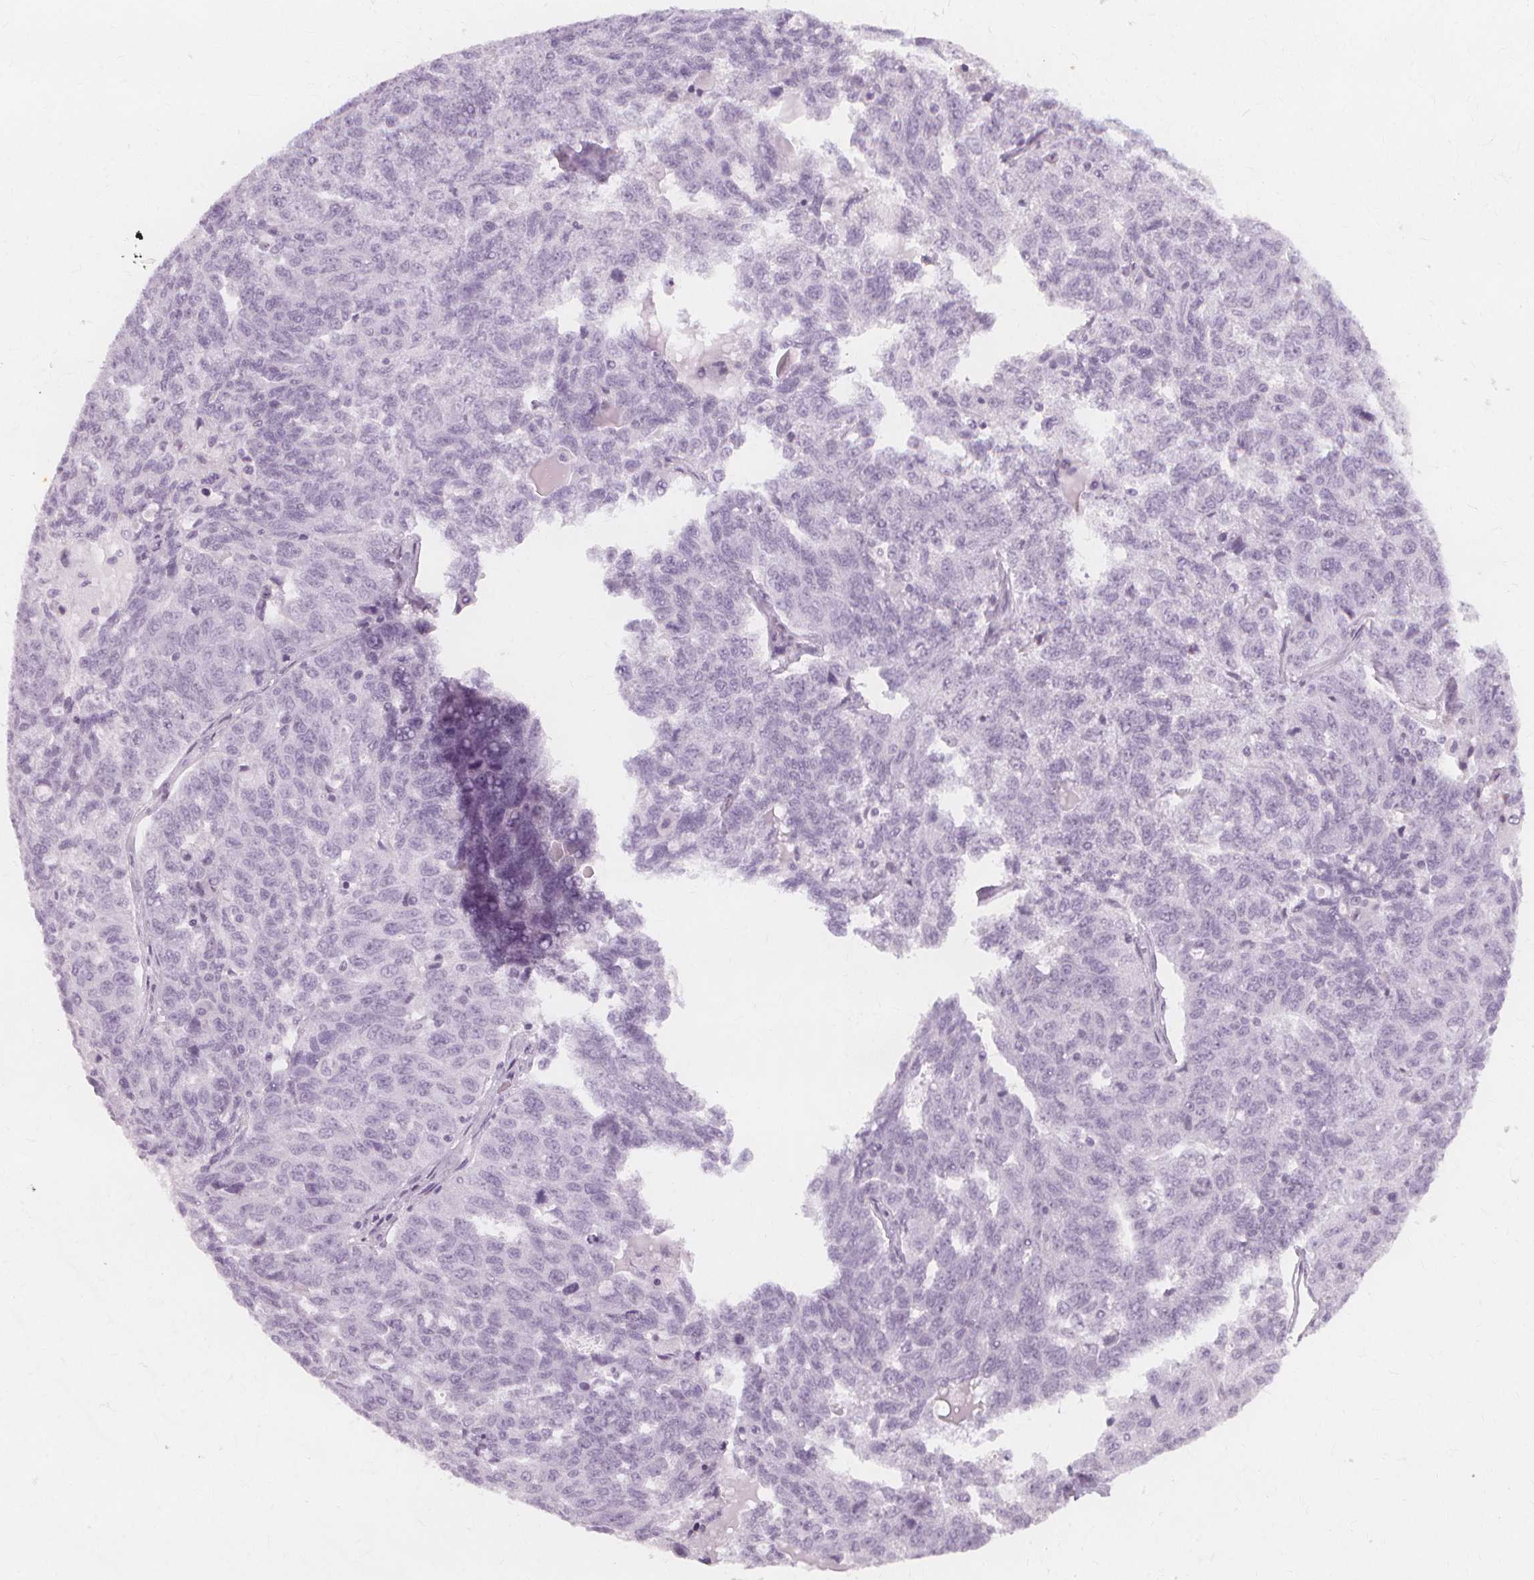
{"staining": {"intensity": "negative", "quantity": "none", "location": "none"}, "tissue": "ovarian cancer", "cell_type": "Tumor cells", "image_type": "cancer", "snomed": [{"axis": "morphology", "description": "Cystadenocarcinoma, serous, NOS"}, {"axis": "topography", "description": "Ovary"}], "caption": "DAB immunohistochemical staining of human ovarian cancer reveals no significant expression in tumor cells.", "gene": "TFF1", "patient": {"sex": "female", "age": 71}}